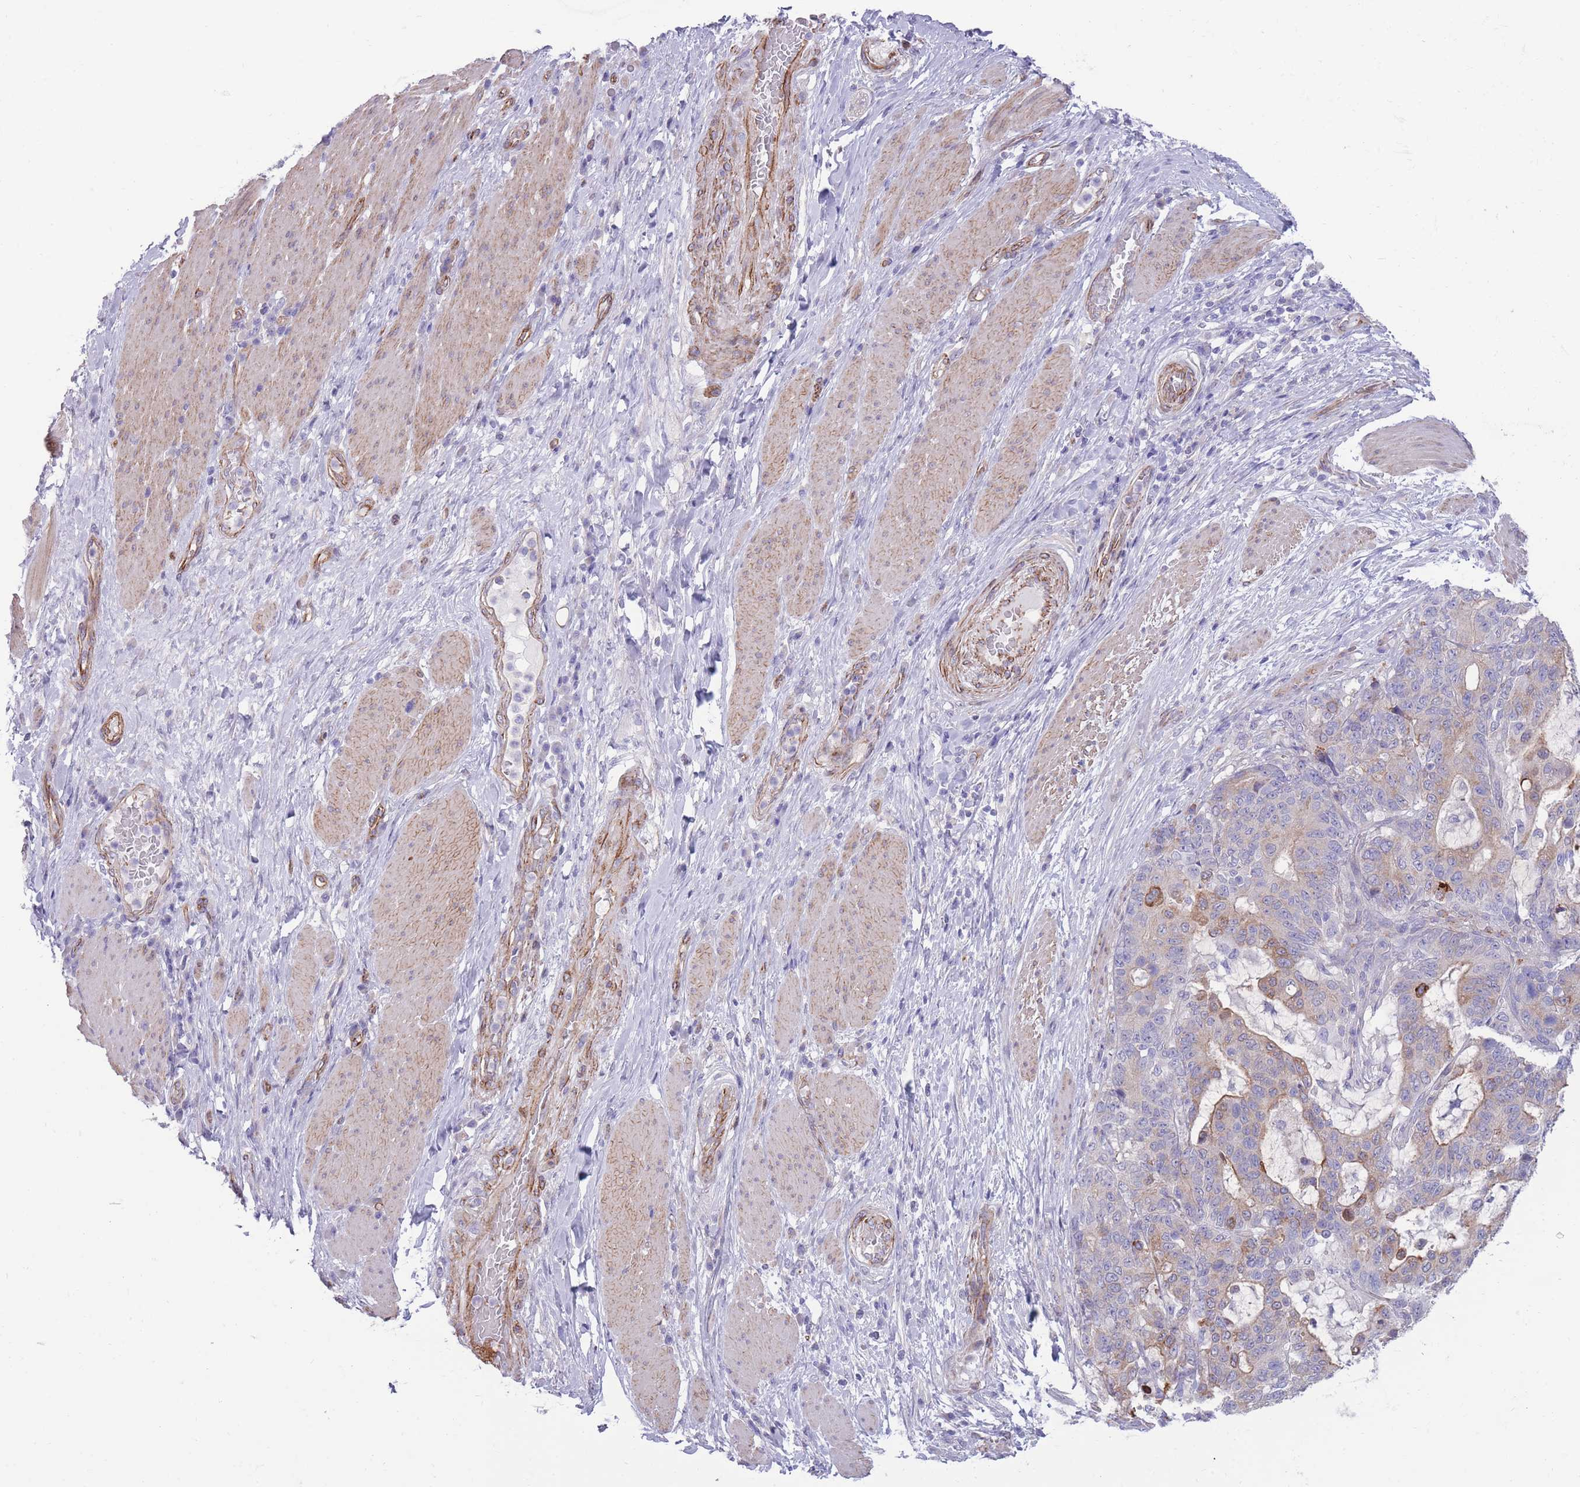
{"staining": {"intensity": "weak", "quantity": "25%-75%", "location": "cytoplasmic/membranous"}, "tissue": "stomach cancer", "cell_type": "Tumor cells", "image_type": "cancer", "snomed": [{"axis": "morphology", "description": "Normal tissue, NOS"}, {"axis": "morphology", "description": "Adenocarcinoma, NOS"}, {"axis": "topography", "description": "Stomach"}], "caption": "Stomach cancer stained for a protein (brown) reveals weak cytoplasmic/membranous positive expression in approximately 25%-75% of tumor cells.", "gene": "RGS11", "patient": {"sex": "female", "age": 64}}